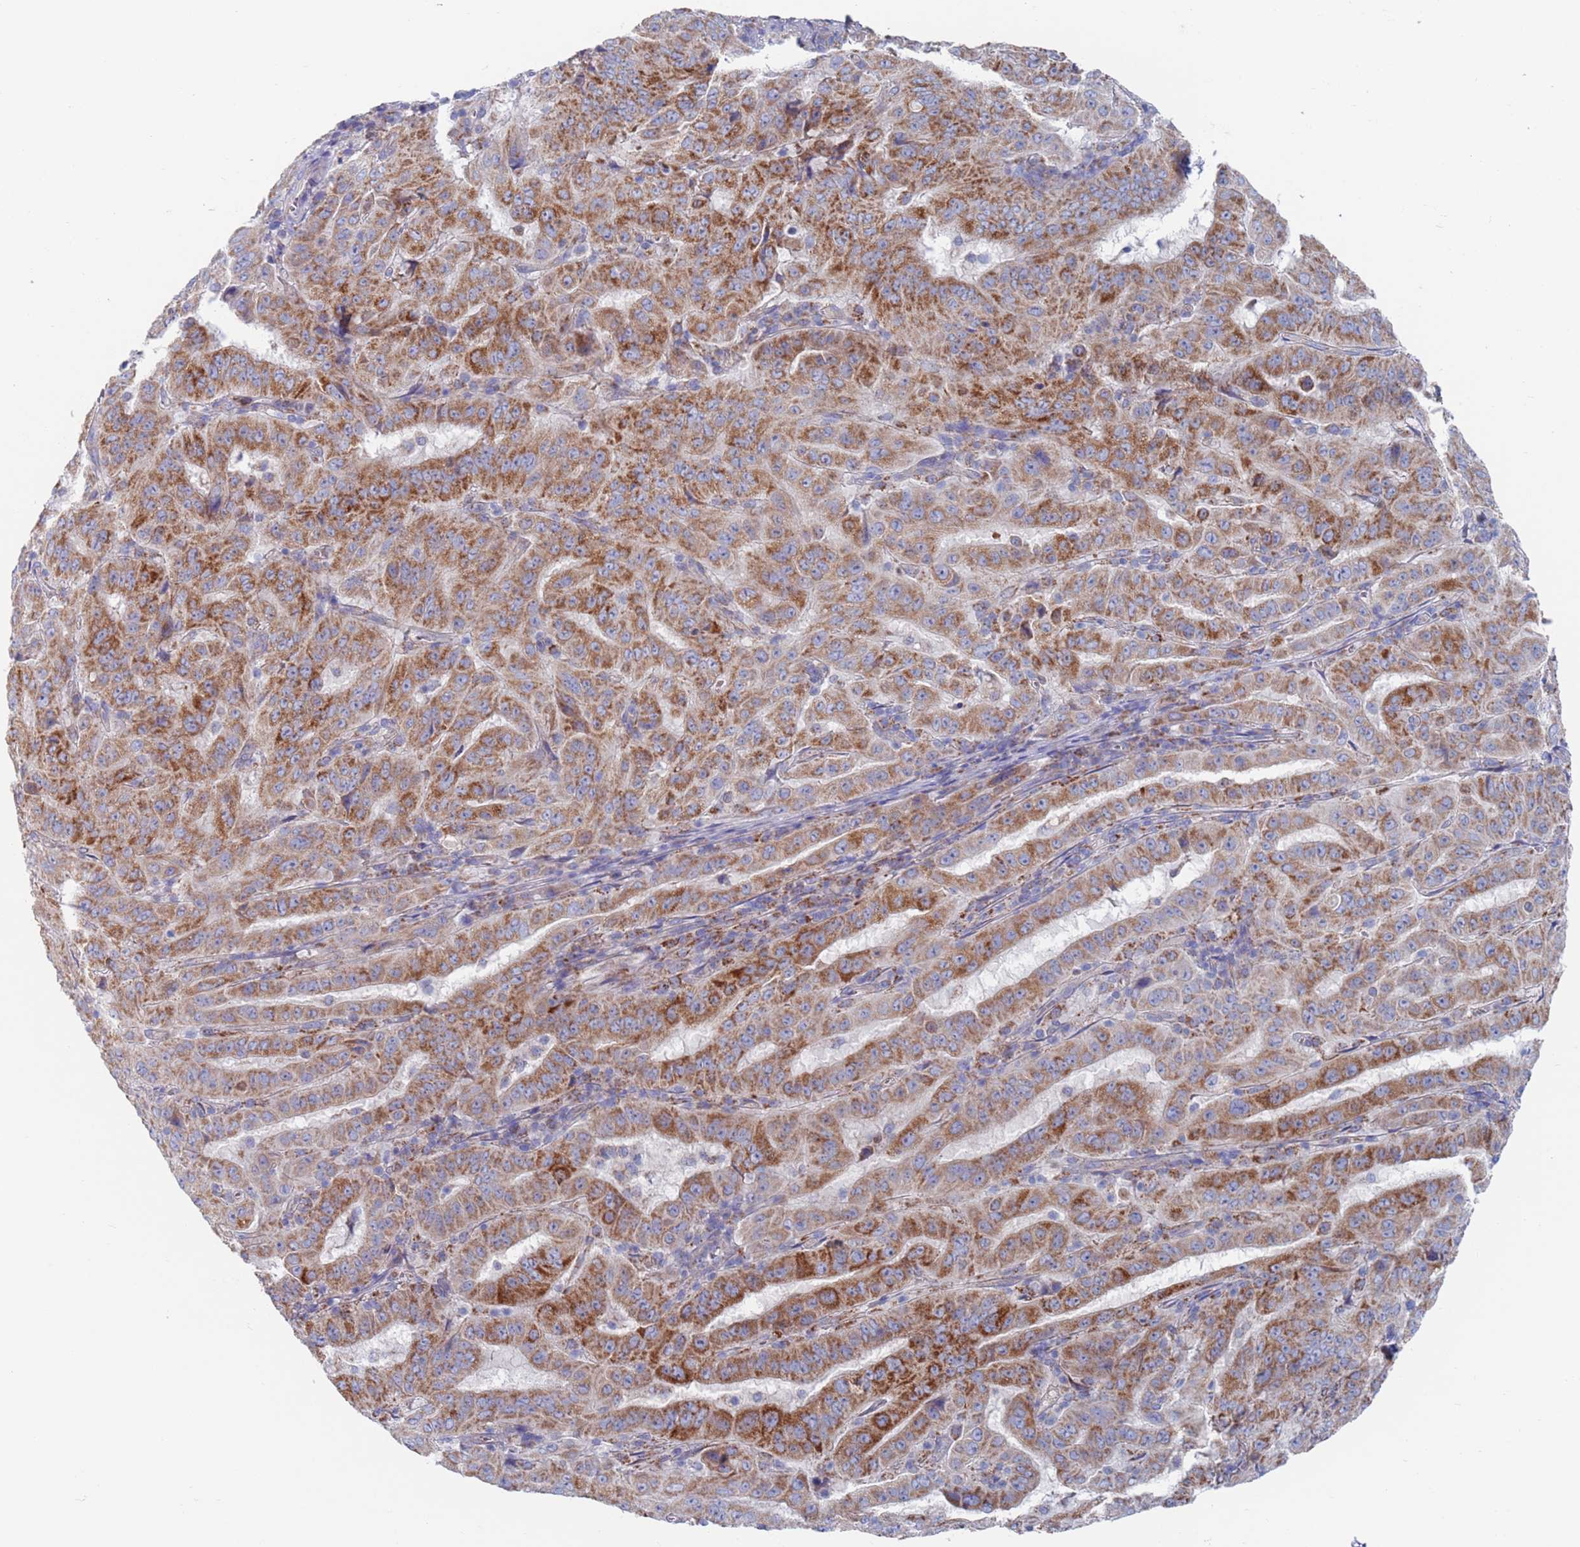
{"staining": {"intensity": "strong", "quantity": "25%-75%", "location": "cytoplasmic/membranous"}, "tissue": "pancreatic cancer", "cell_type": "Tumor cells", "image_type": "cancer", "snomed": [{"axis": "morphology", "description": "Adenocarcinoma, NOS"}, {"axis": "topography", "description": "Pancreas"}], "caption": "The photomicrograph reveals staining of pancreatic adenocarcinoma, revealing strong cytoplasmic/membranous protein expression (brown color) within tumor cells. (DAB = brown stain, brightfield microscopy at high magnification).", "gene": "CHCHD6", "patient": {"sex": "male", "age": 63}}